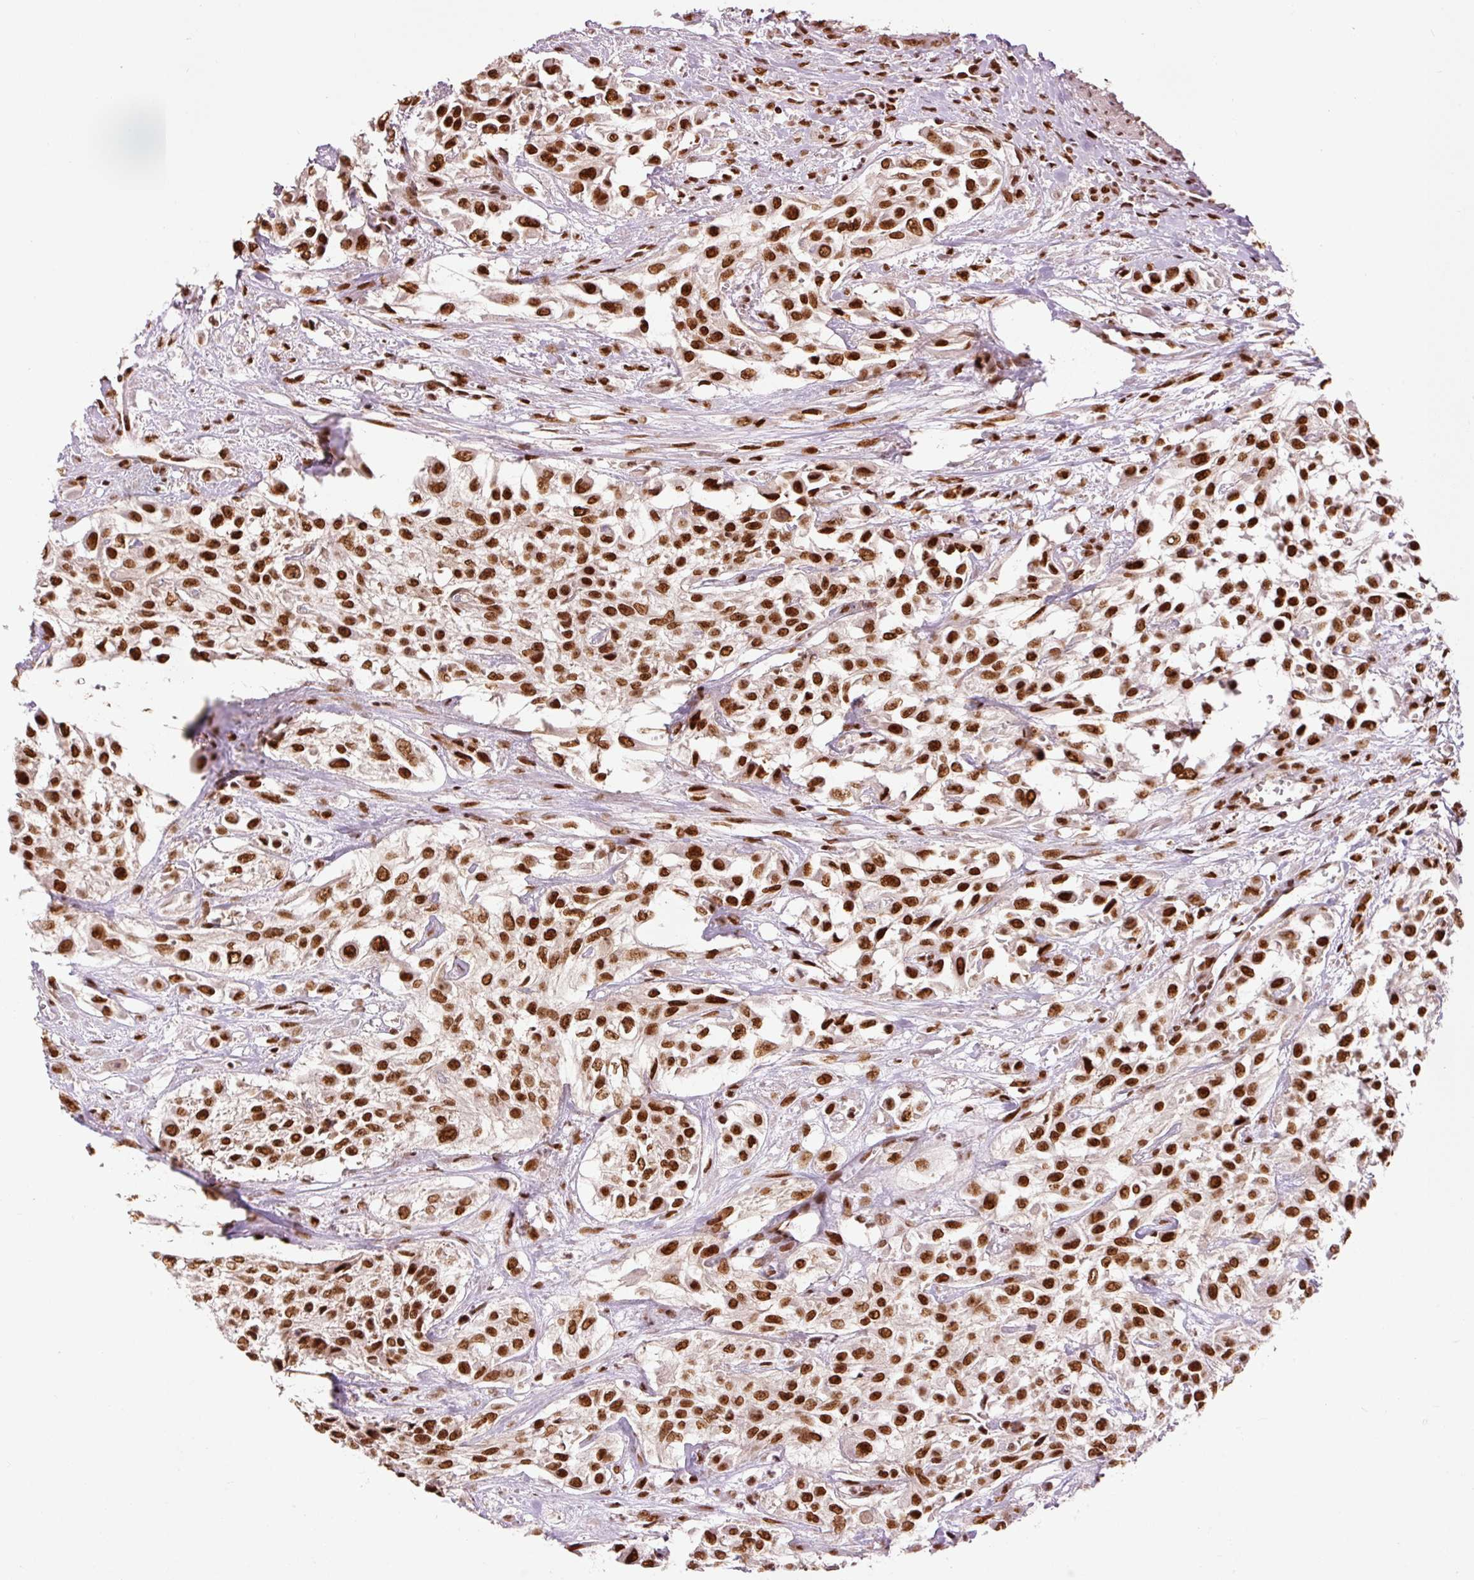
{"staining": {"intensity": "strong", "quantity": ">75%", "location": "nuclear"}, "tissue": "urothelial cancer", "cell_type": "Tumor cells", "image_type": "cancer", "snomed": [{"axis": "morphology", "description": "Urothelial carcinoma, High grade"}, {"axis": "topography", "description": "Urinary bladder"}], "caption": "This is a photomicrograph of immunohistochemistry staining of urothelial carcinoma (high-grade), which shows strong staining in the nuclear of tumor cells.", "gene": "ZBTB44", "patient": {"sex": "male", "age": 57}}